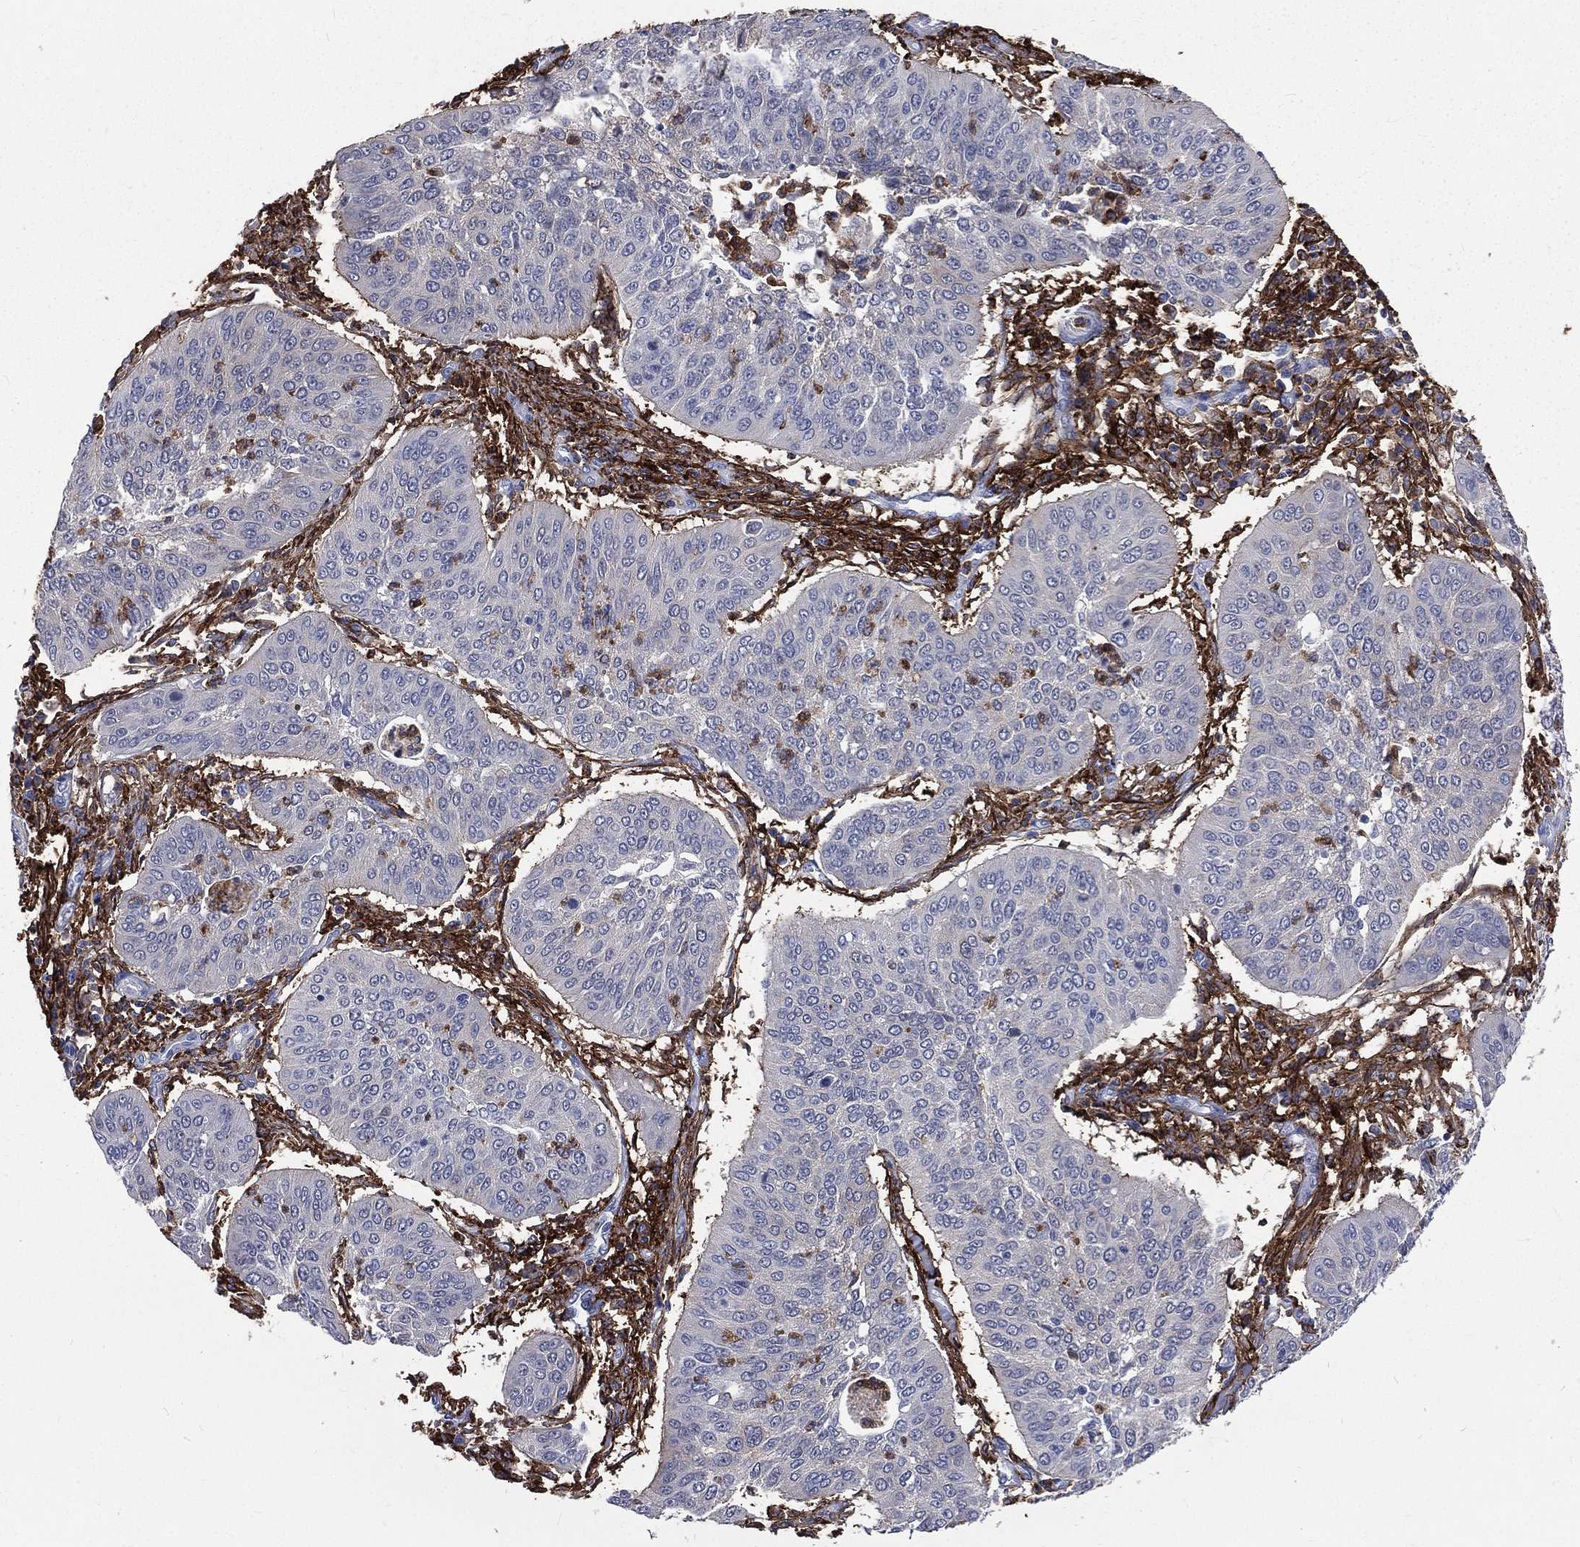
{"staining": {"intensity": "negative", "quantity": "none", "location": "none"}, "tissue": "cervical cancer", "cell_type": "Tumor cells", "image_type": "cancer", "snomed": [{"axis": "morphology", "description": "Normal tissue, NOS"}, {"axis": "morphology", "description": "Squamous cell carcinoma, NOS"}, {"axis": "topography", "description": "Cervix"}], "caption": "The micrograph demonstrates no significant expression in tumor cells of cervical squamous cell carcinoma. Brightfield microscopy of IHC stained with DAB (brown) and hematoxylin (blue), captured at high magnification.", "gene": "BASP1", "patient": {"sex": "female", "age": 39}}